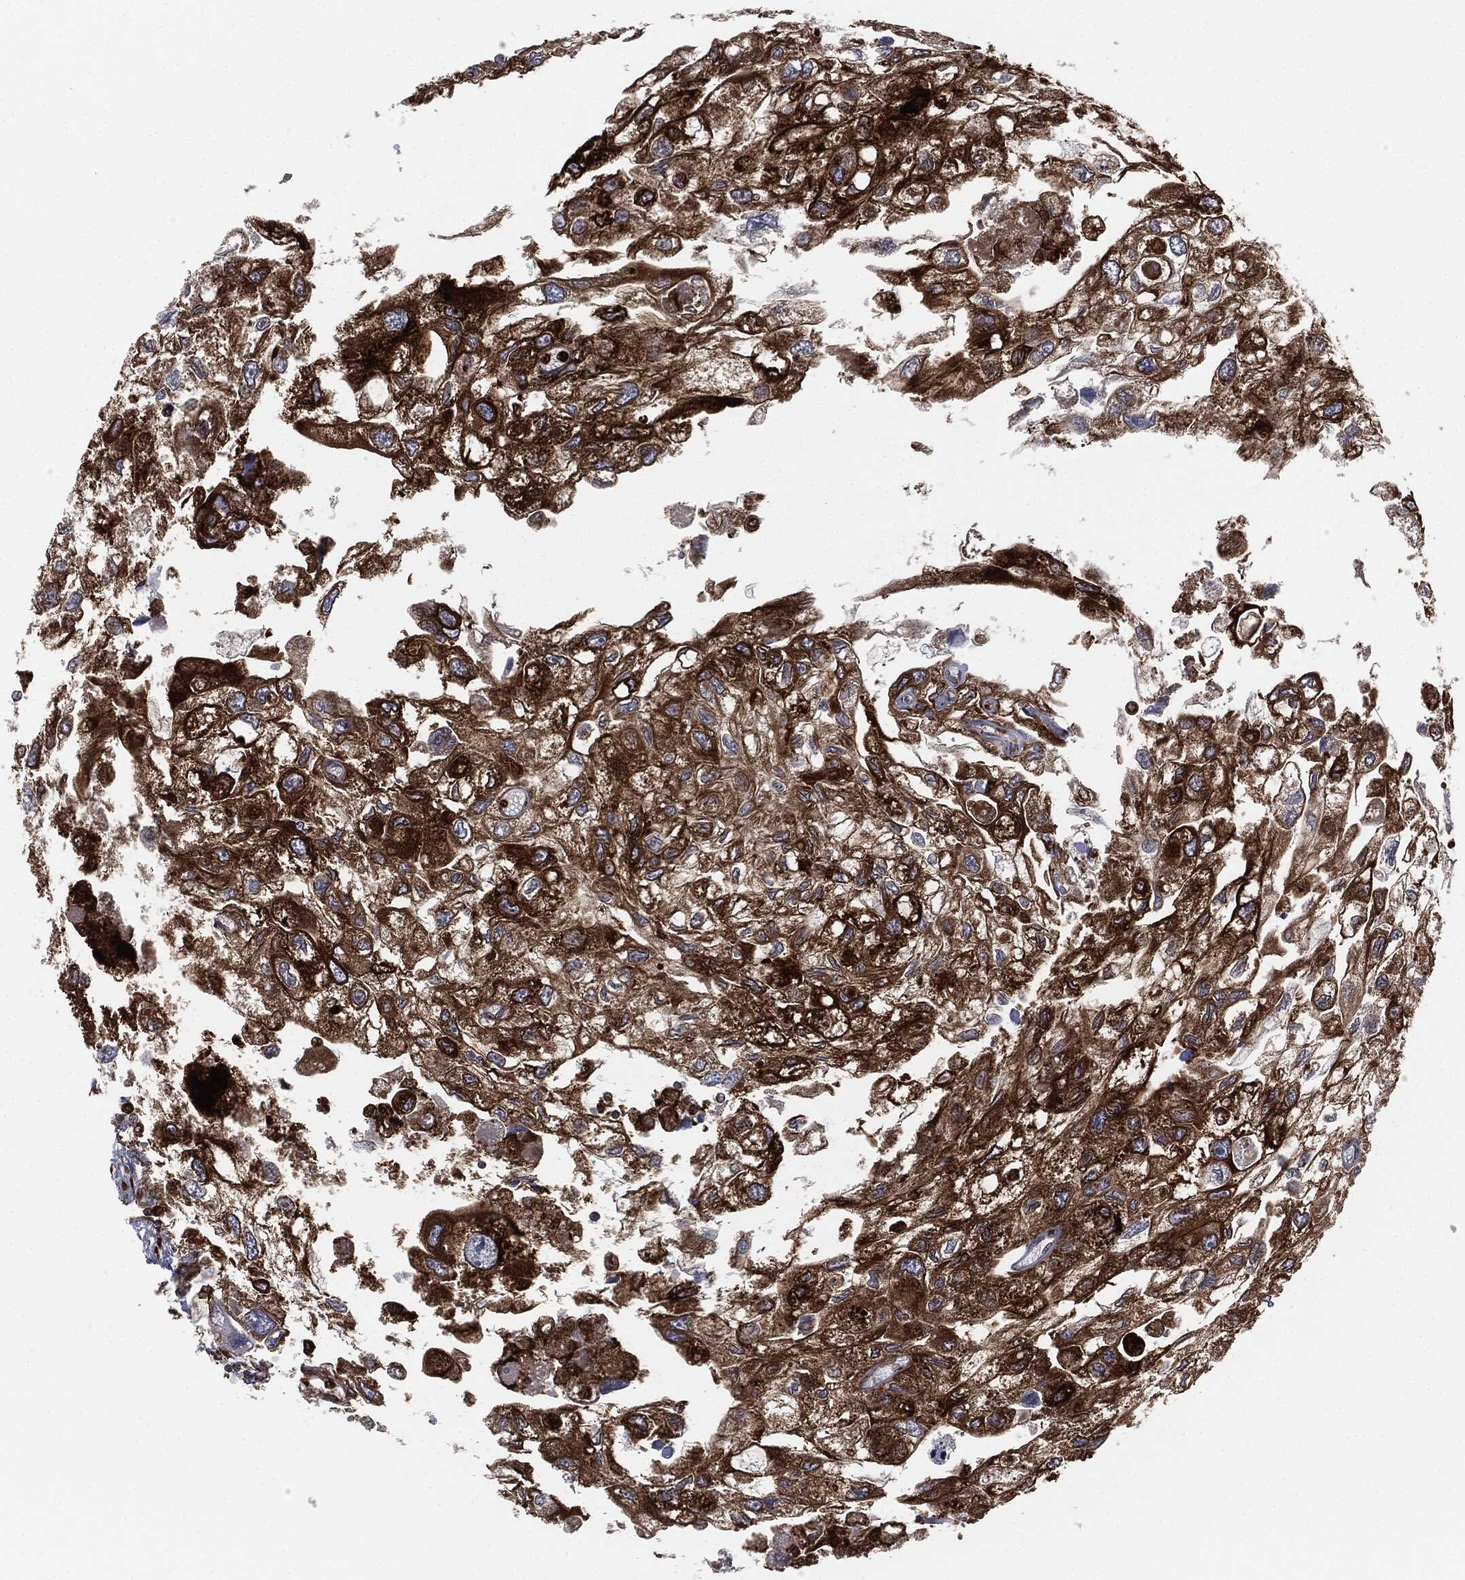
{"staining": {"intensity": "strong", "quantity": ">75%", "location": "cytoplasmic/membranous"}, "tissue": "urothelial cancer", "cell_type": "Tumor cells", "image_type": "cancer", "snomed": [{"axis": "morphology", "description": "Urothelial carcinoma, High grade"}, {"axis": "topography", "description": "Urinary bladder"}], "caption": "Brown immunohistochemical staining in human urothelial carcinoma (high-grade) reveals strong cytoplasmic/membranous positivity in approximately >75% of tumor cells.", "gene": "CALR", "patient": {"sex": "male", "age": 59}}